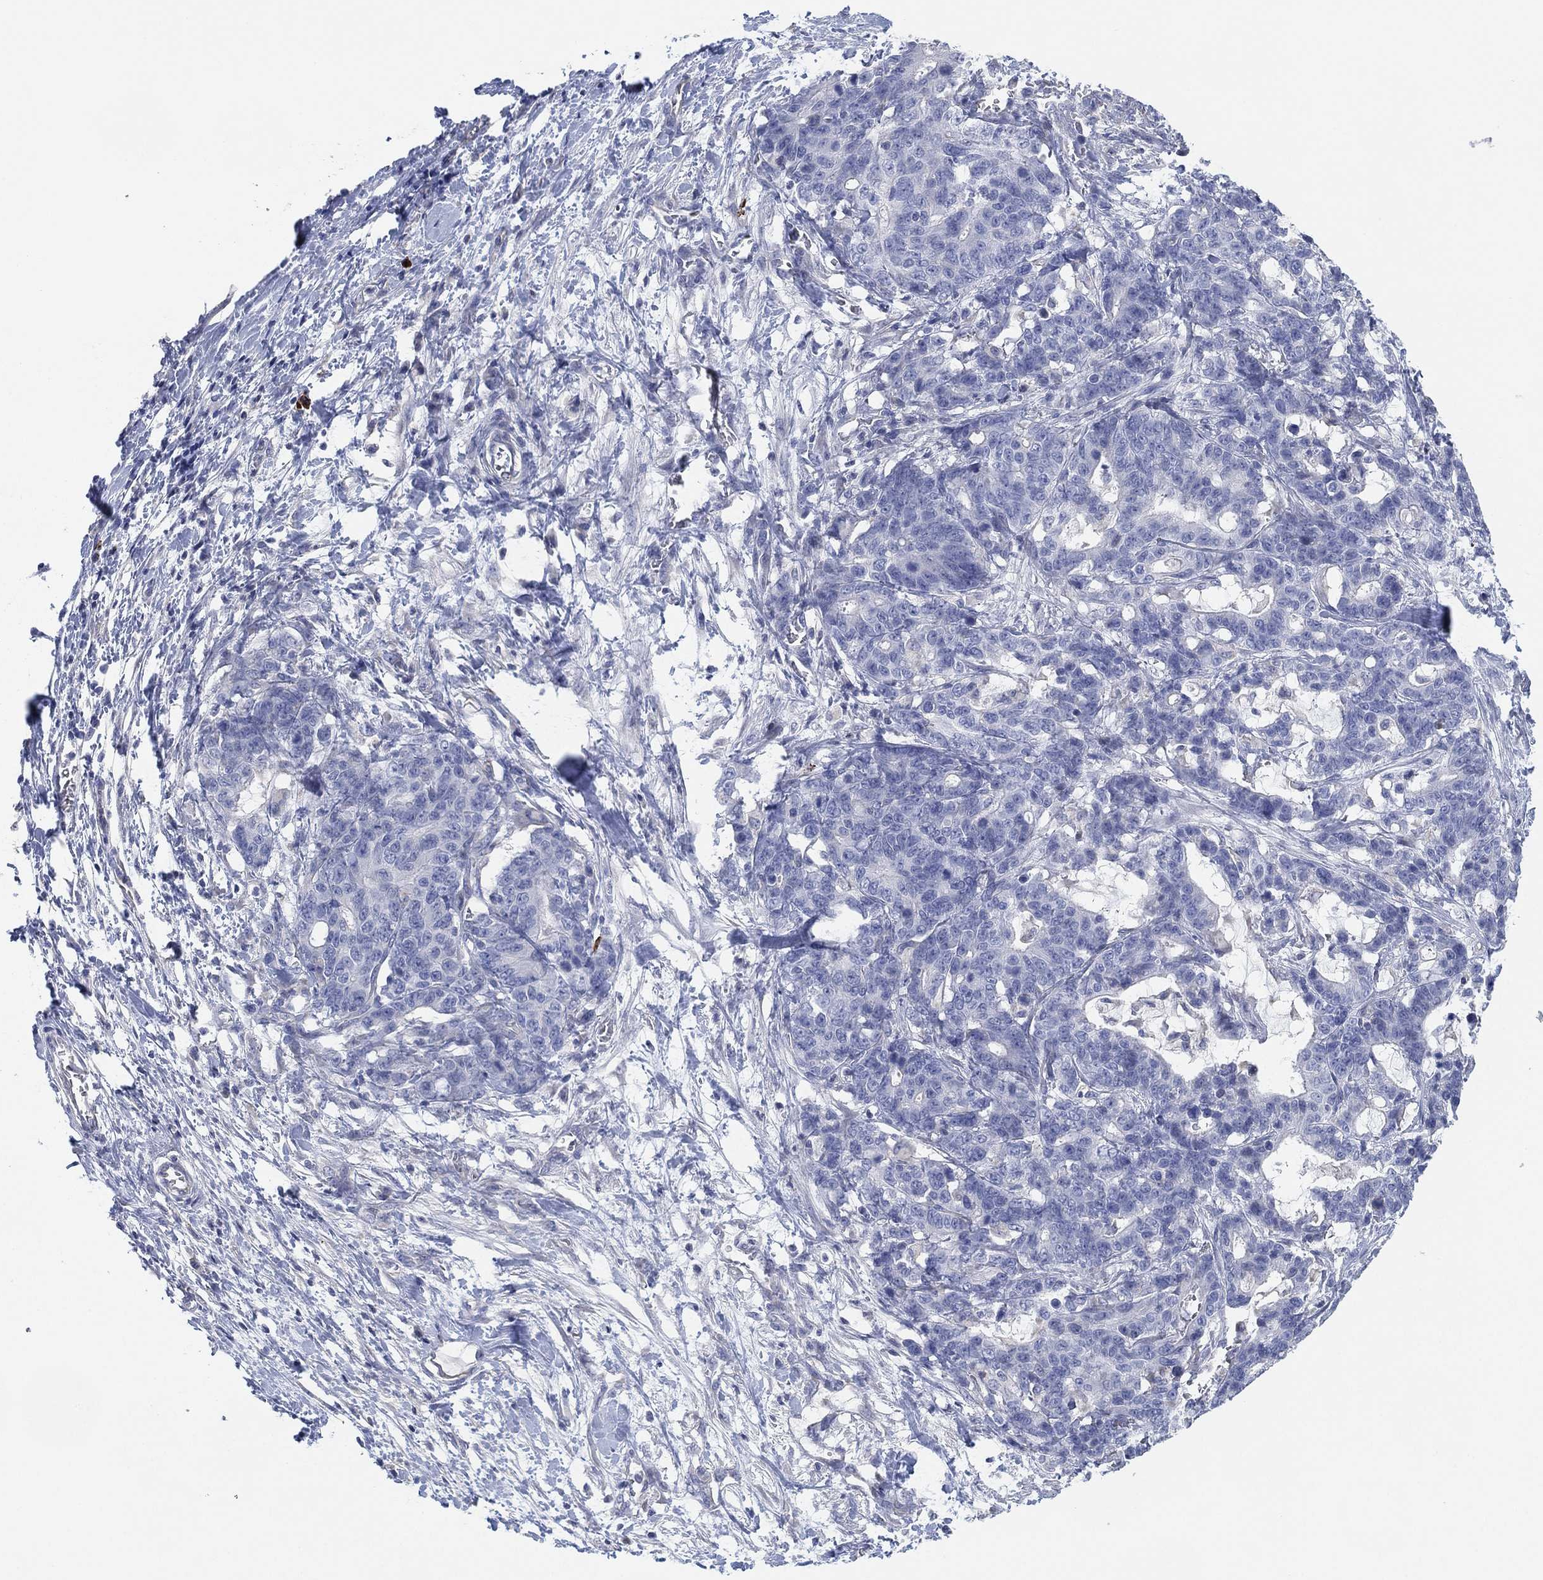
{"staining": {"intensity": "negative", "quantity": "none", "location": "none"}, "tissue": "stomach cancer", "cell_type": "Tumor cells", "image_type": "cancer", "snomed": [{"axis": "morphology", "description": "Normal tissue, NOS"}, {"axis": "morphology", "description": "Adenocarcinoma, NOS"}, {"axis": "topography", "description": "Stomach"}], "caption": "Tumor cells show no significant protein staining in adenocarcinoma (stomach).", "gene": "CFTR", "patient": {"sex": "female", "age": 64}}